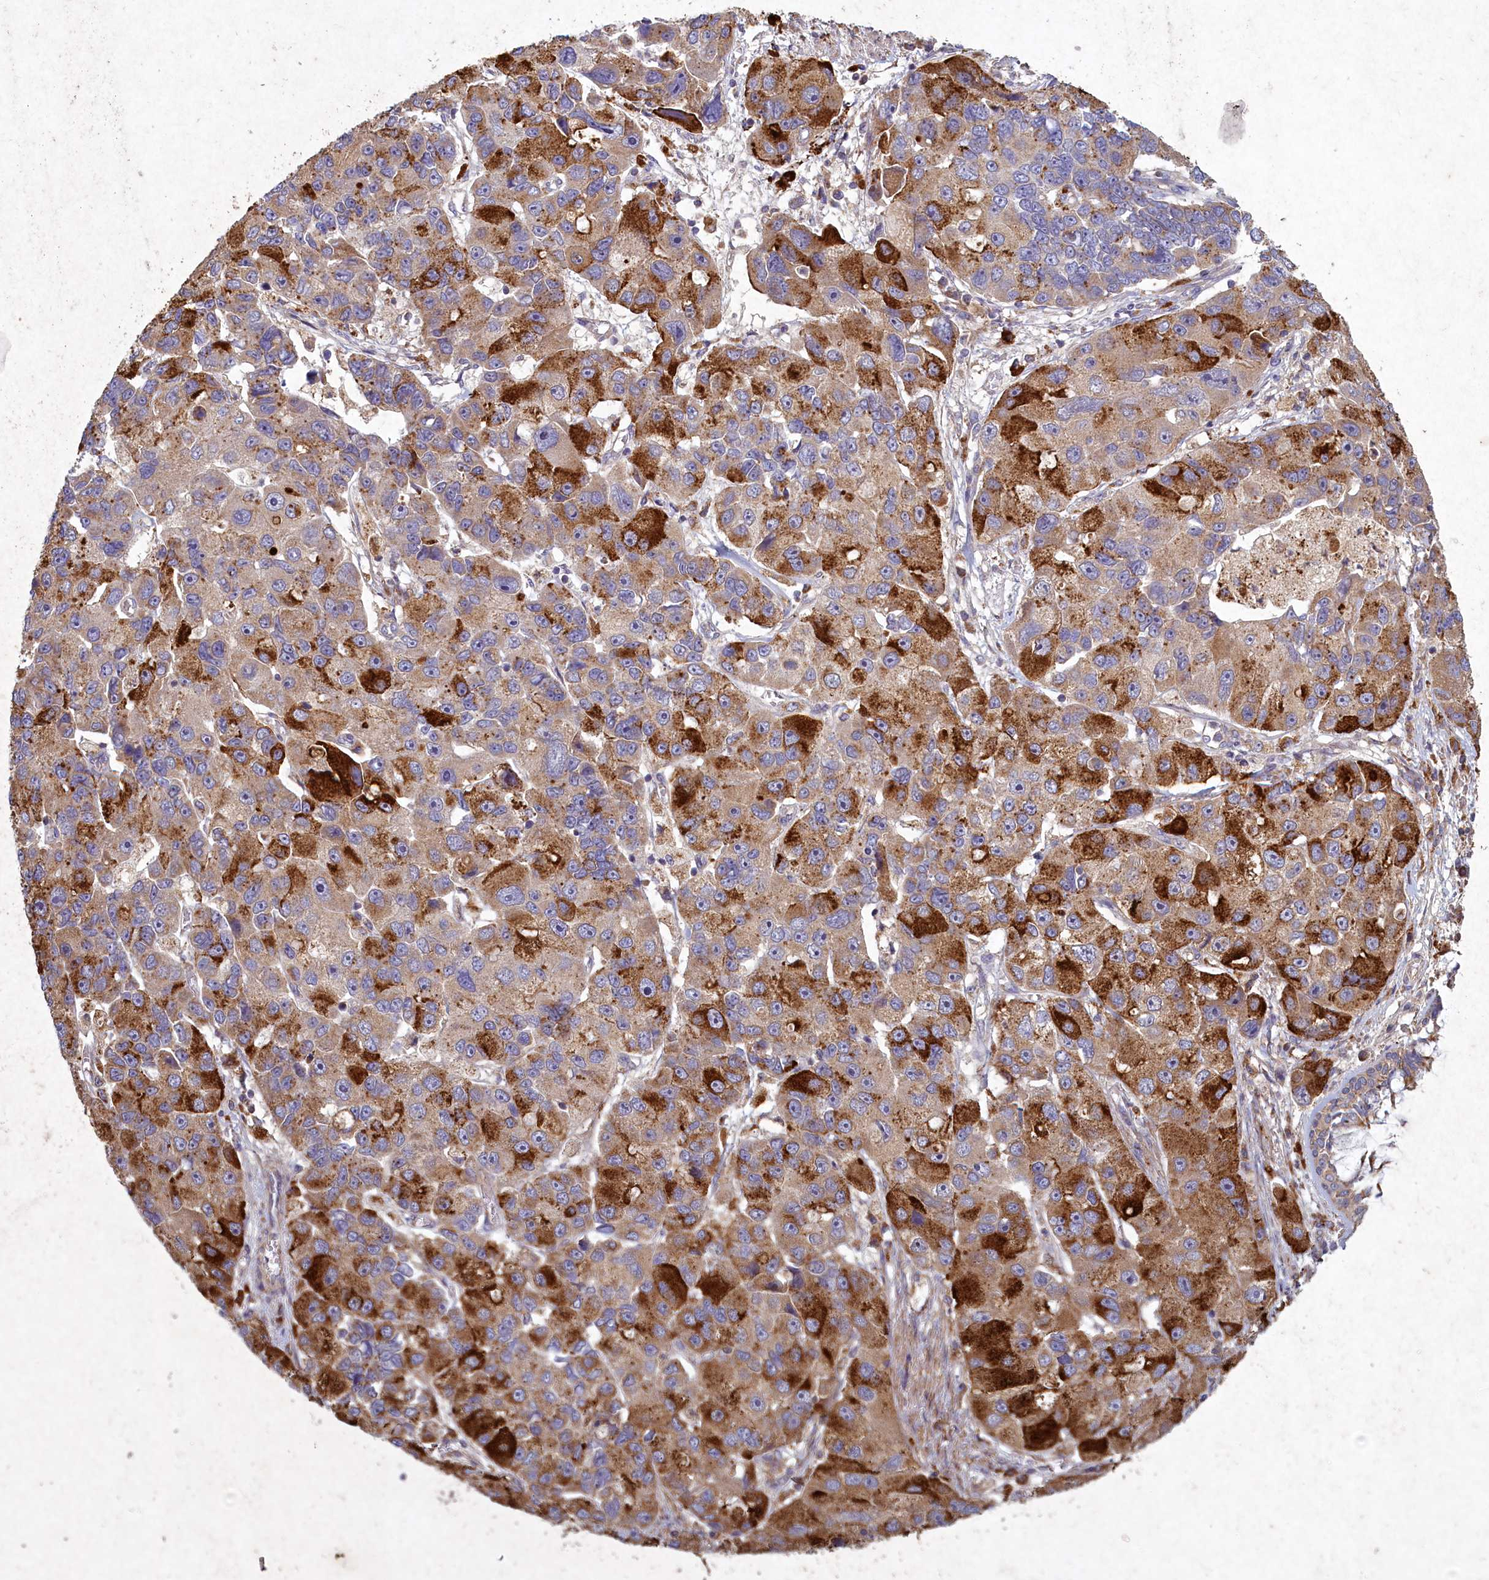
{"staining": {"intensity": "strong", "quantity": "25%-75%", "location": "cytoplasmic/membranous"}, "tissue": "lung cancer", "cell_type": "Tumor cells", "image_type": "cancer", "snomed": [{"axis": "morphology", "description": "Adenocarcinoma, NOS"}, {"axis": "topography", "description": "Lung"}], "caption": "Adenocarcinoma (lung) stained with a protein marker reveals strong staining in tumor cells.", "gene": "CIAO2B", "patient": {"sex": "female", "age": 54}}